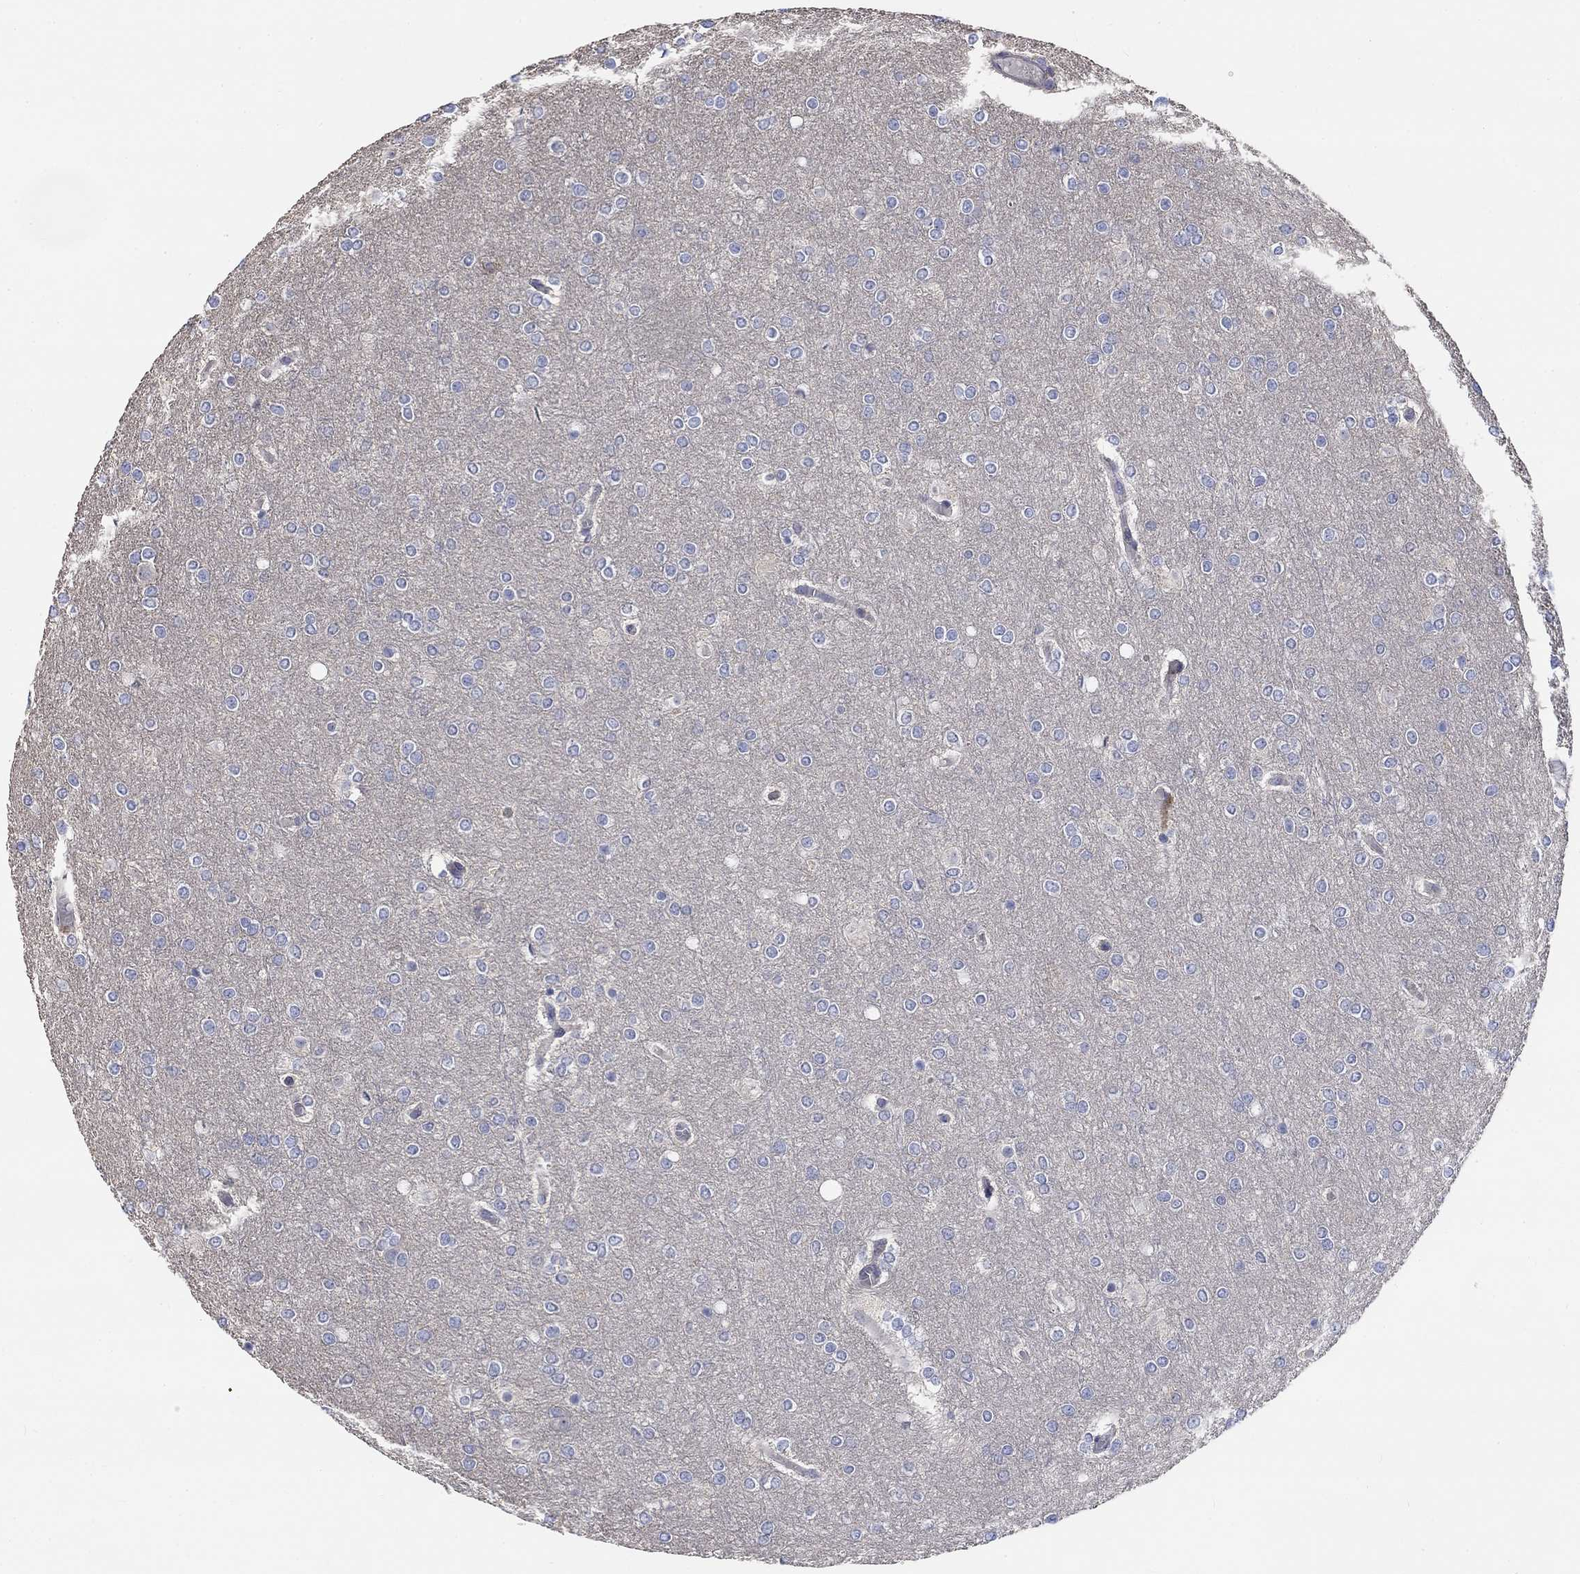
{"staining": {"intensity": "negative", "quantity": "none", "location": "none"}, "tissue": "glioma", "cell_type": "Tumor cells", "image_type": "cancer", "snomed": [{"axis": "morphology", "description": "Glioma, malignant, High grade"}, {"axis": "topography", "description": "Brain"}], "caption": "Tumor cells show no significant protein expression in glioma.", "gene": "PRC1", "patient": {"sex": "female", "age": 61}}